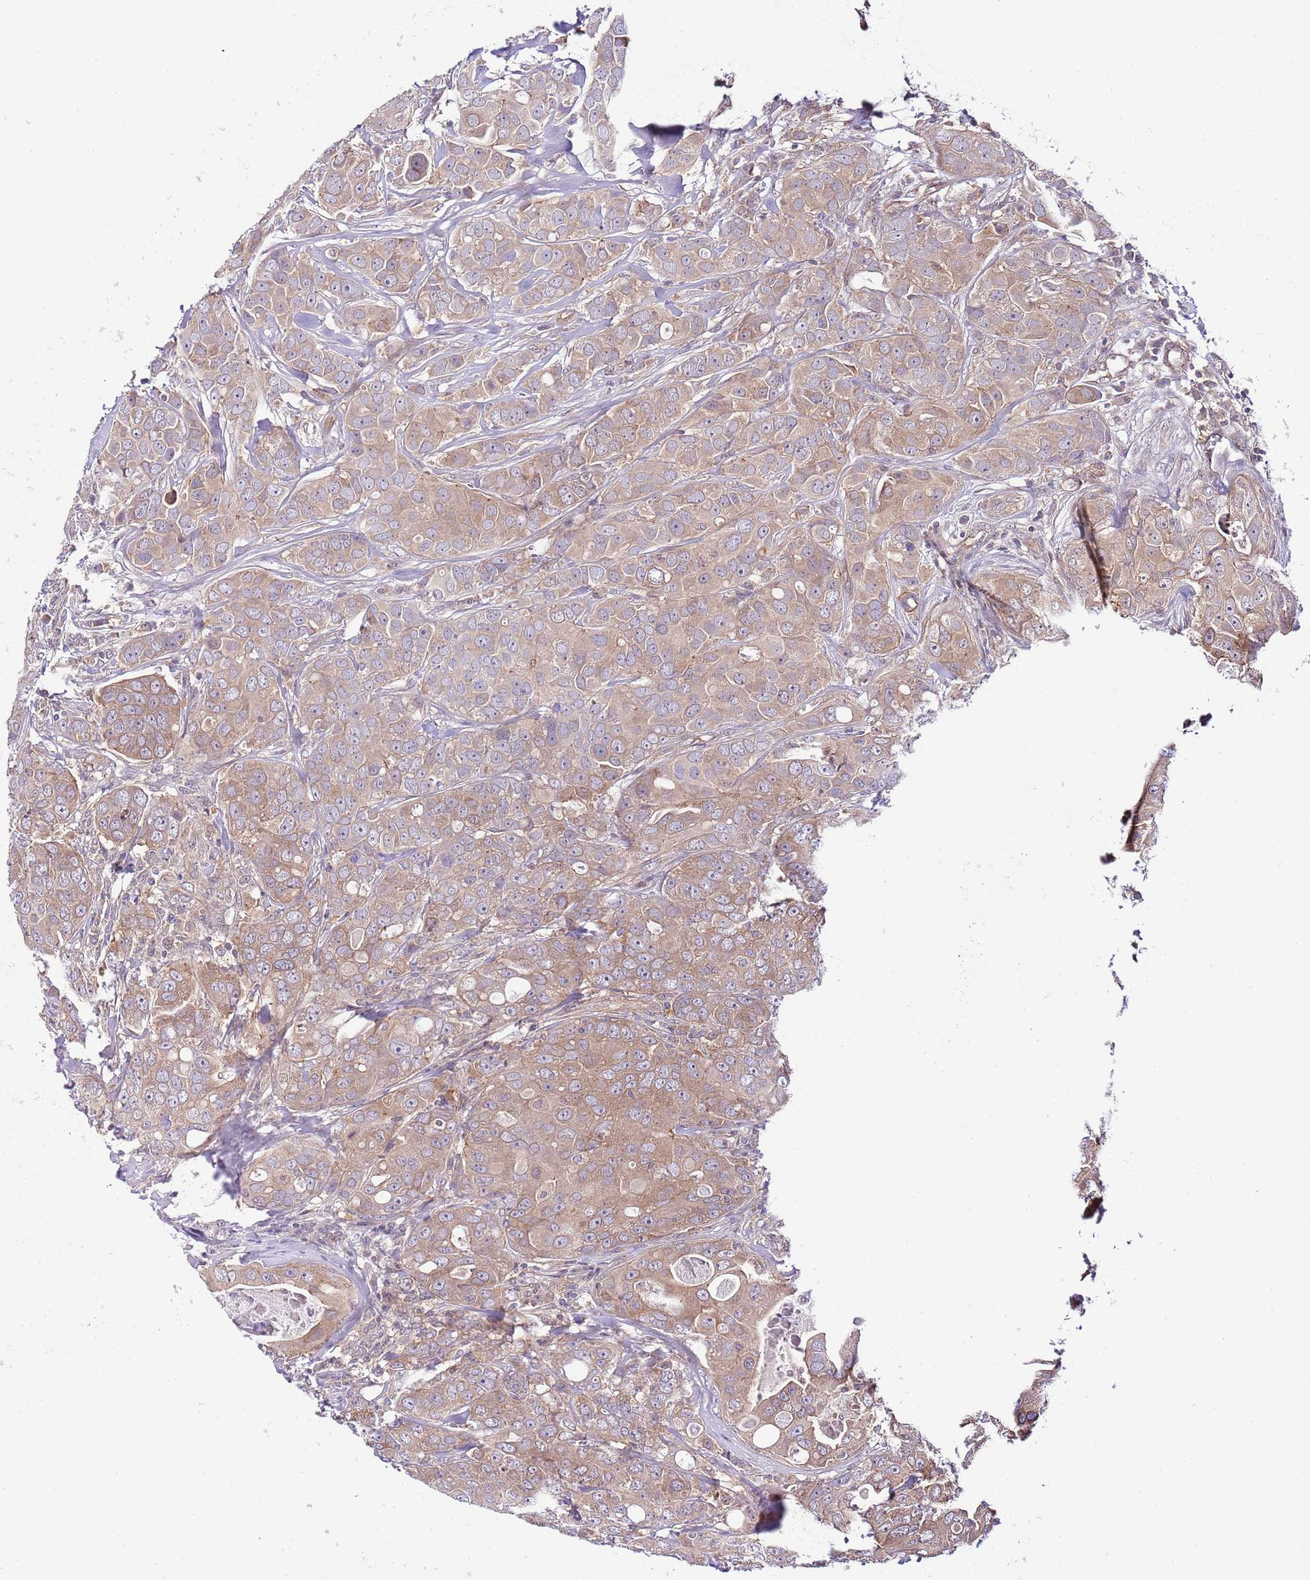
{"staining": {"intensity": "weak", "quantity": ">75%", "location": "cytoplasmic/membranous"}, "tissue": "breast cancer", "cell_type": "Tumor cells", "image_type": "cancer", "snomed": [{"axis": "morphology", "description": "Duct carcinoma"}, {"axis": "topography", "description": "Breast"}], "caption": "Tumor cells display low levels of weak cytoplasmic/membranous staining in approximately >75% of cells in breast intraductal carcinoma. Nuclei are stained in blue.", "gene": "DONSON", "patient": {"sex": "female", "age": 43}}